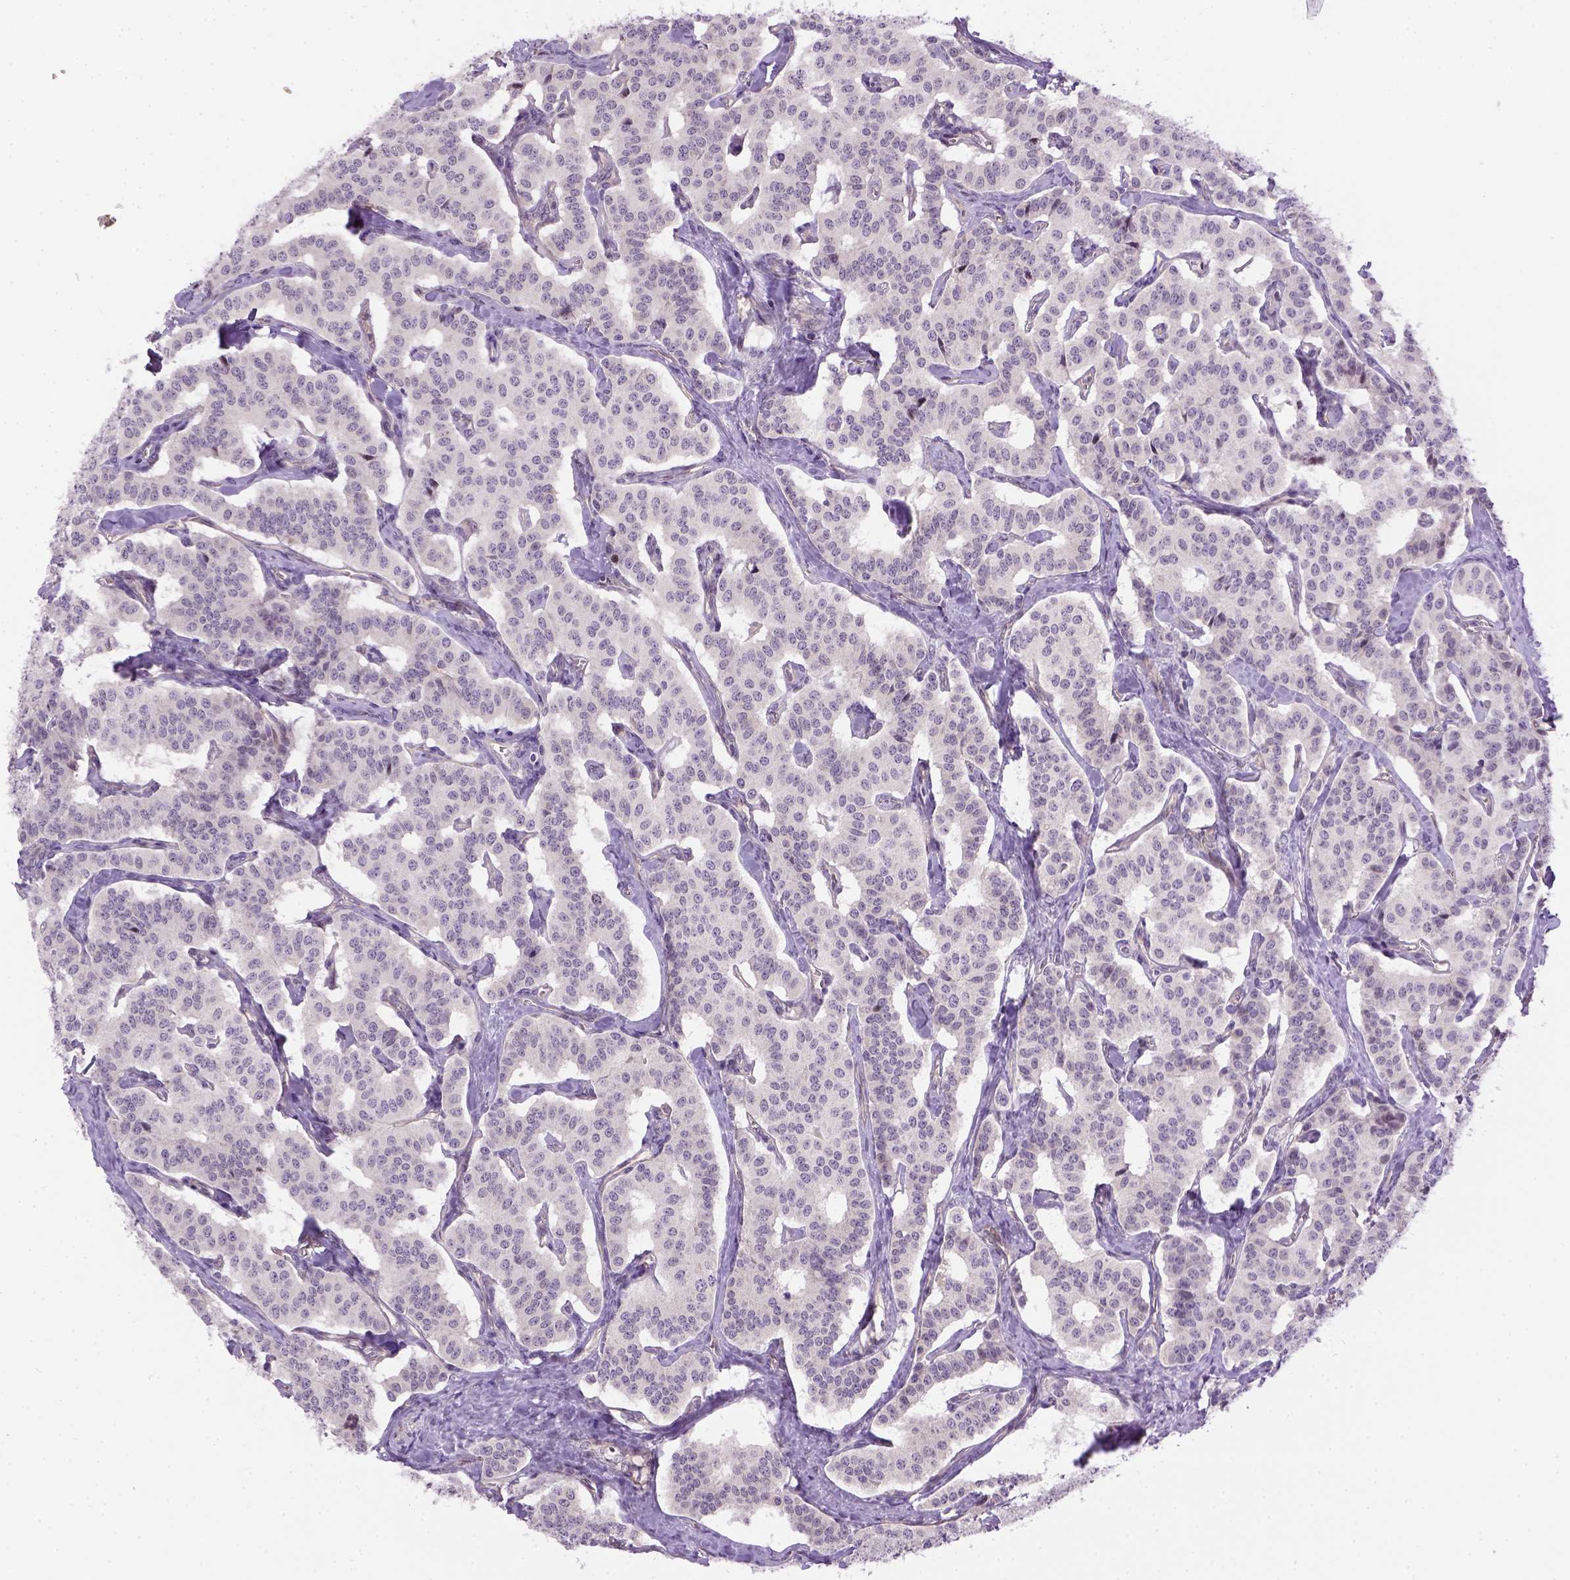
{"staining": {"intensity": "negative", "quantity": "none", "location": "none"}, "tissue": "carcinoid", "cell_type": "Tumor cells", "image_type": "cancer", "snomed": [{"axis": "morphology", "description": "Carcinoid, malignant, NOS"}, {"axis": "topography", "description": "Lung"}], "caption": "Tumor cells are negative for protein expression in human malignant carcinoid.", "gene": "KAZN", "patient": {"sex": "female", "age": 46}}